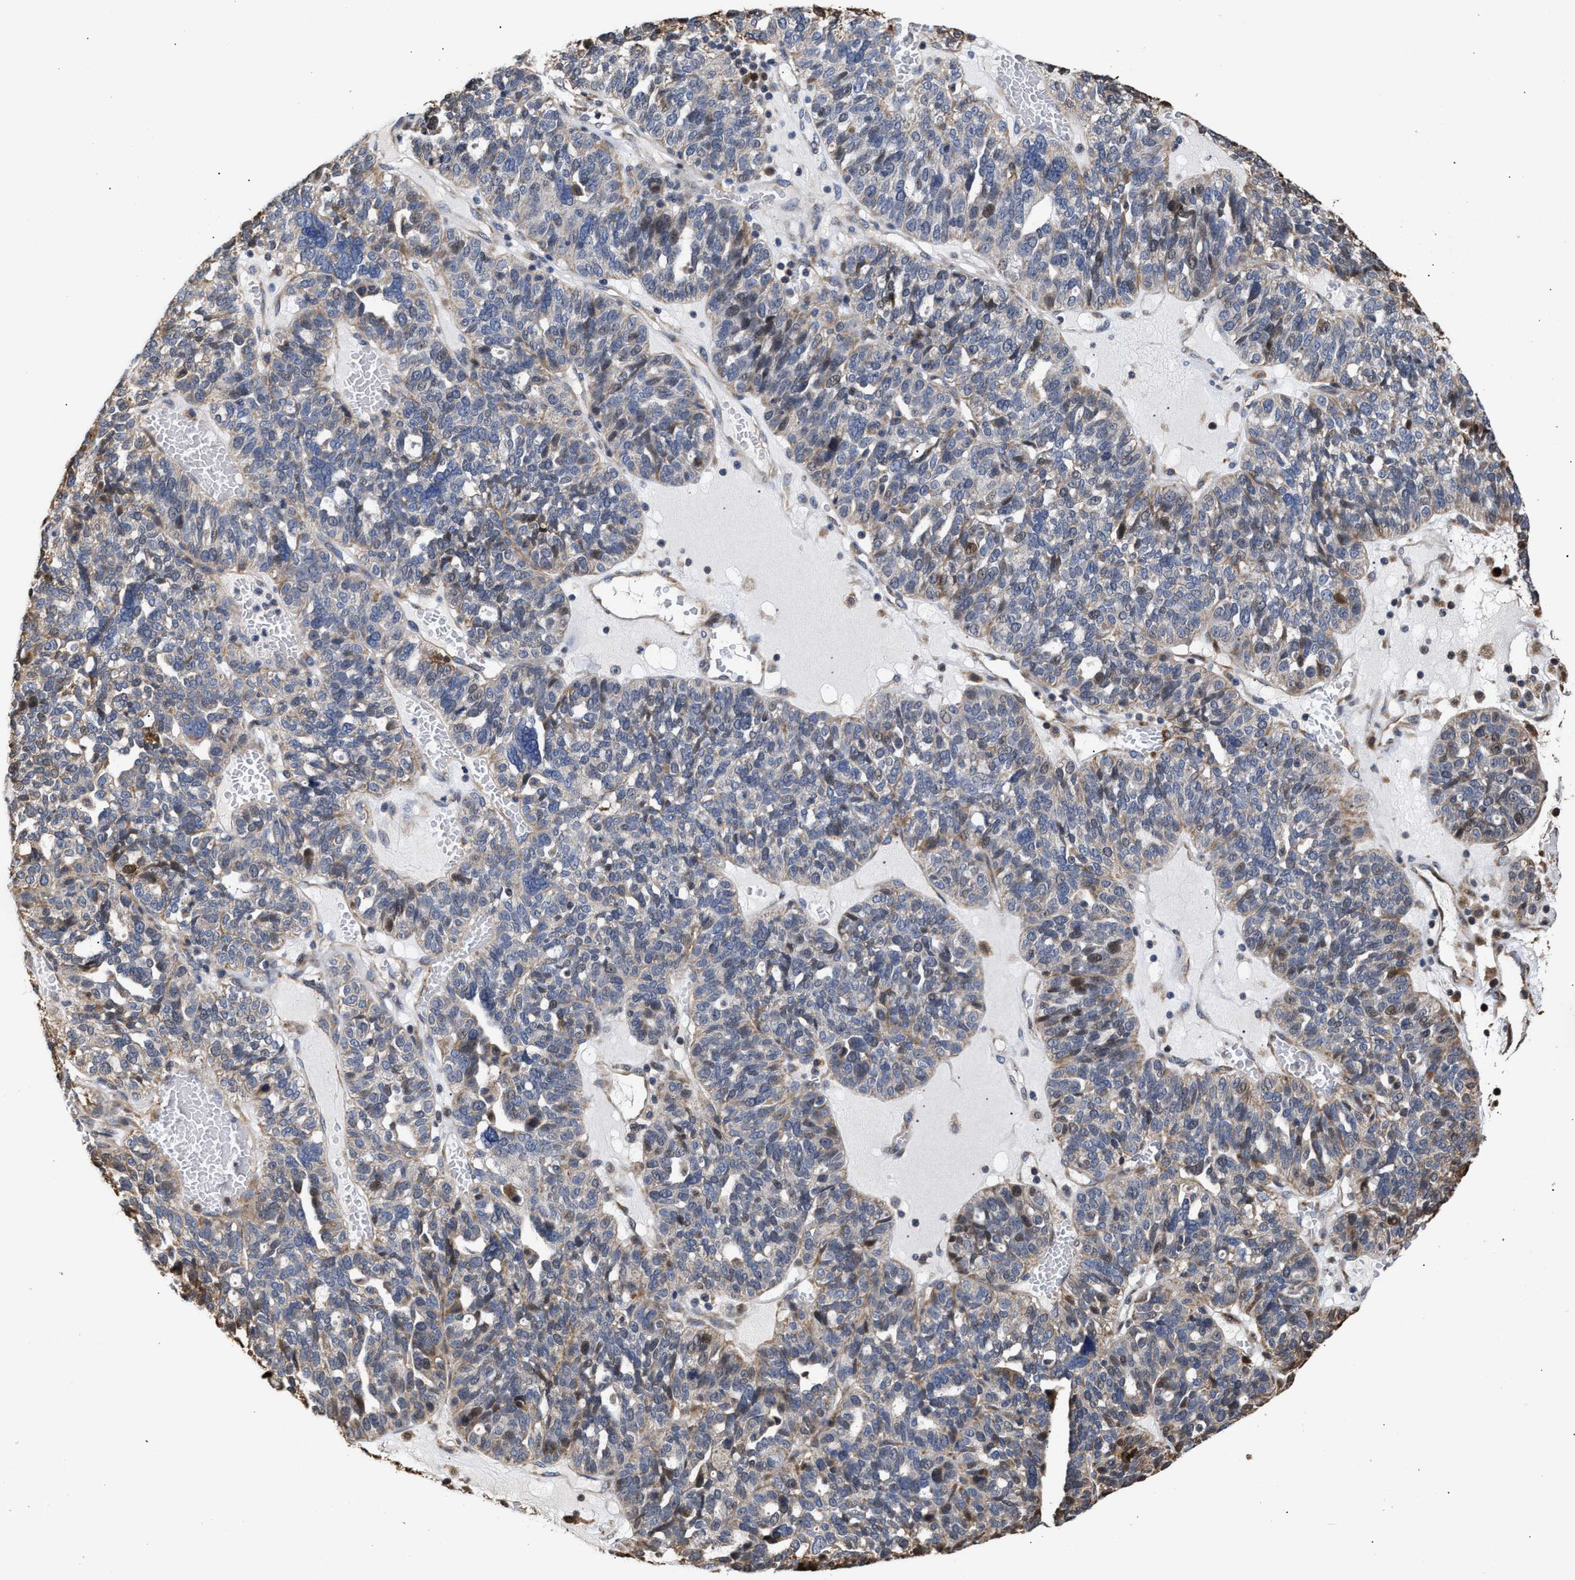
{"staining": {"intensity": "weak", "quantity": "<25%", "location": "cytoplasmic/membranous"}, "tissue": "ovarian cancer", "cell_type": "Tumor cells", "image_type": "cancer", "snomed": [{"axis": "morphology", "description": "Cystadenocarcinoma, serous, NOS"}, {"axis": "topography", "description": "Ovary"}], "caption": "Ovarian cancer was stained to show a protein in brown. There is no significant expression in tumor cells.", "gene": "GOSR1", "patient": {"sex": "female", "age": 59}}